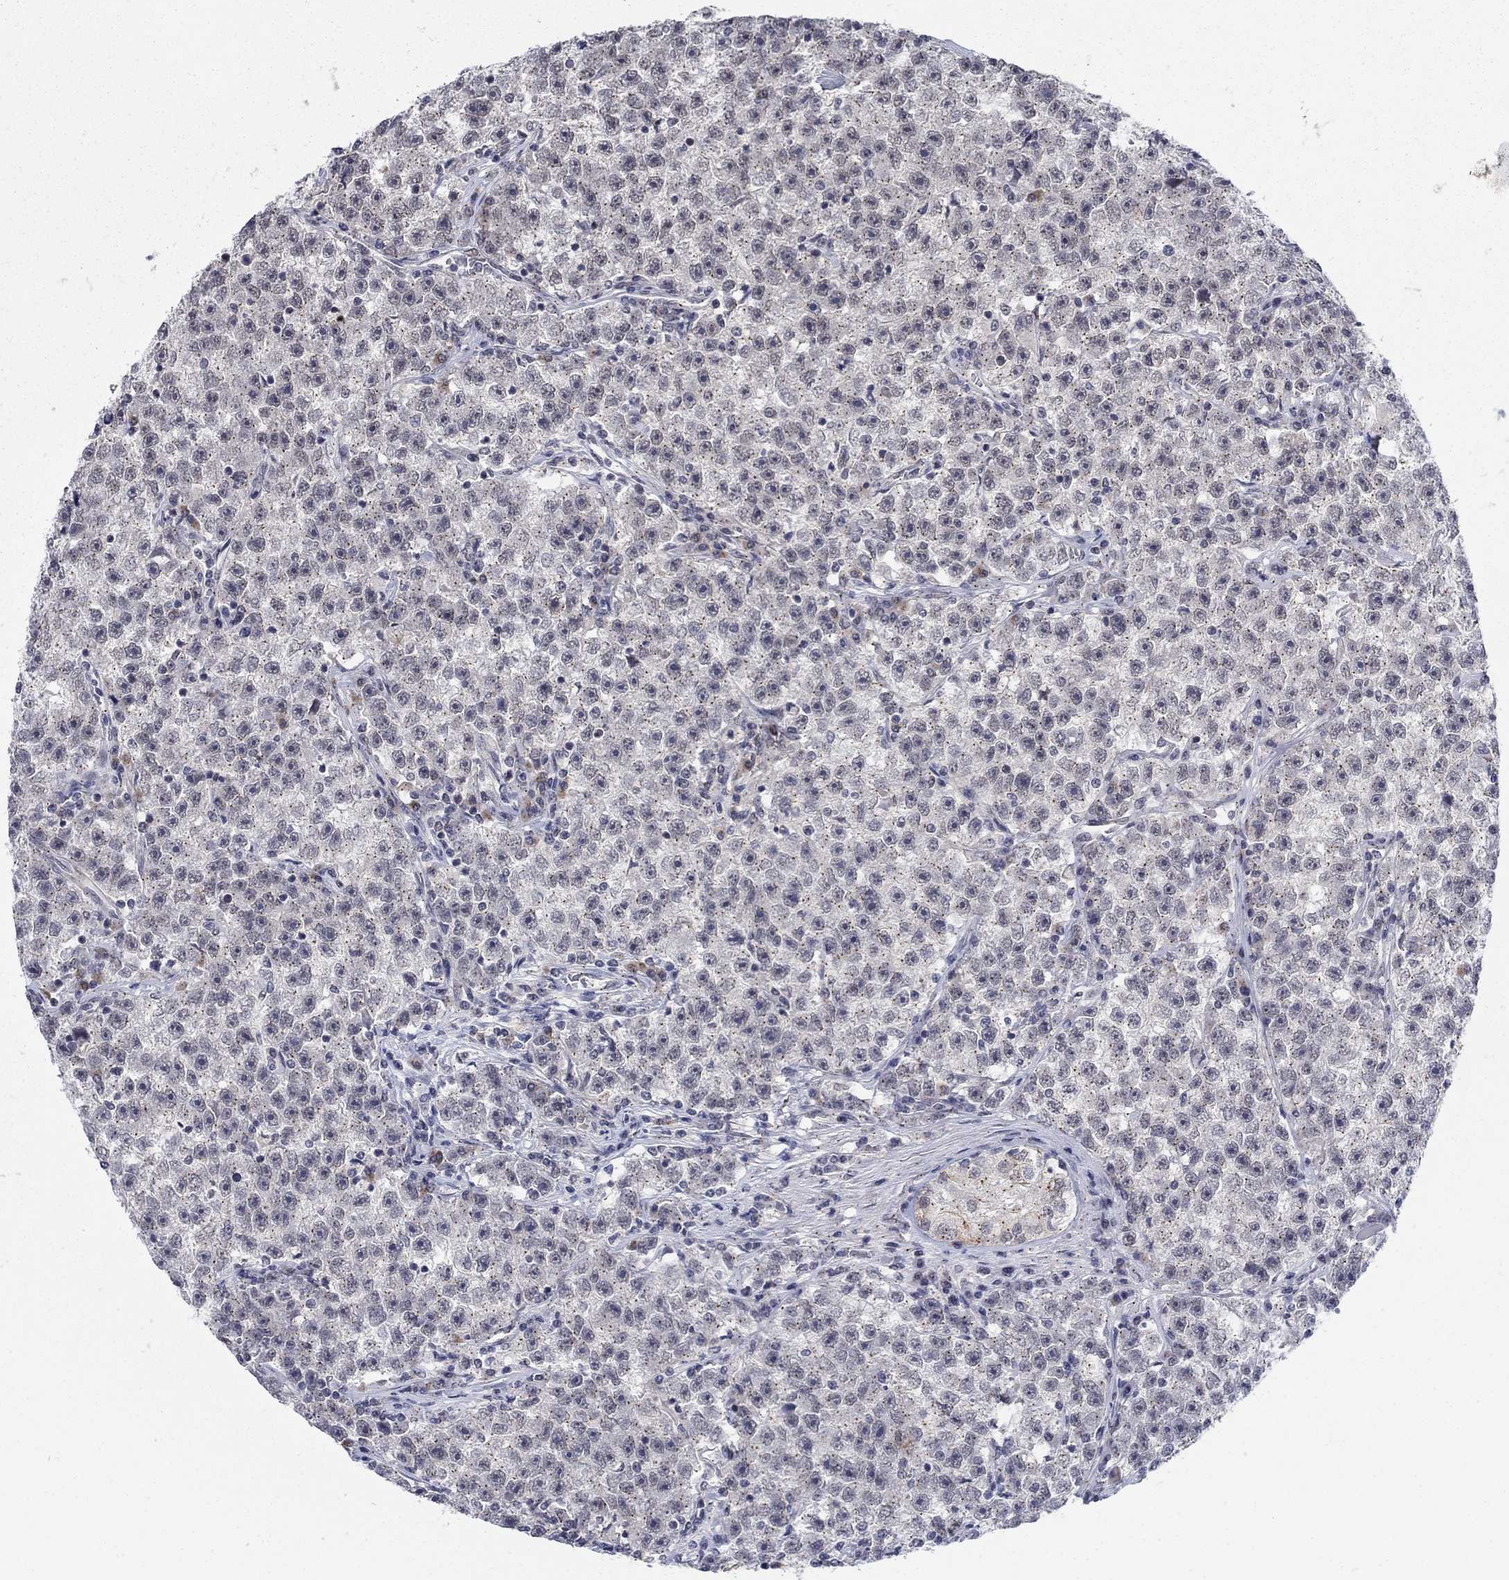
{"staining": {"intensity": "moderate", "quantity": "25%-75%", "location": "cytoplasmic/membranous"}, "tissue": "testis cancer", "cell_type": "Tumor cells", "image_type": "cancer", "snomed": [{"axis": "morphology", "description": "Seminoma, NOS"}, {"axis": "topography", "description": "Testis"}], "caption": "IHC staining of seminoma (testis), which demonstrates medium levels of moderate cytoplasmic/membranous expression in approximately 25%-75% of tumor cells indicating moderate cytoplasmic/membranous protein staining. The staining was performed using DAB (brown) for protein detection and nuclei were counterstained in hematoxylin (blue).", "gene": "SH3RF1", "patient": {"sex": "male", "age": 22}}